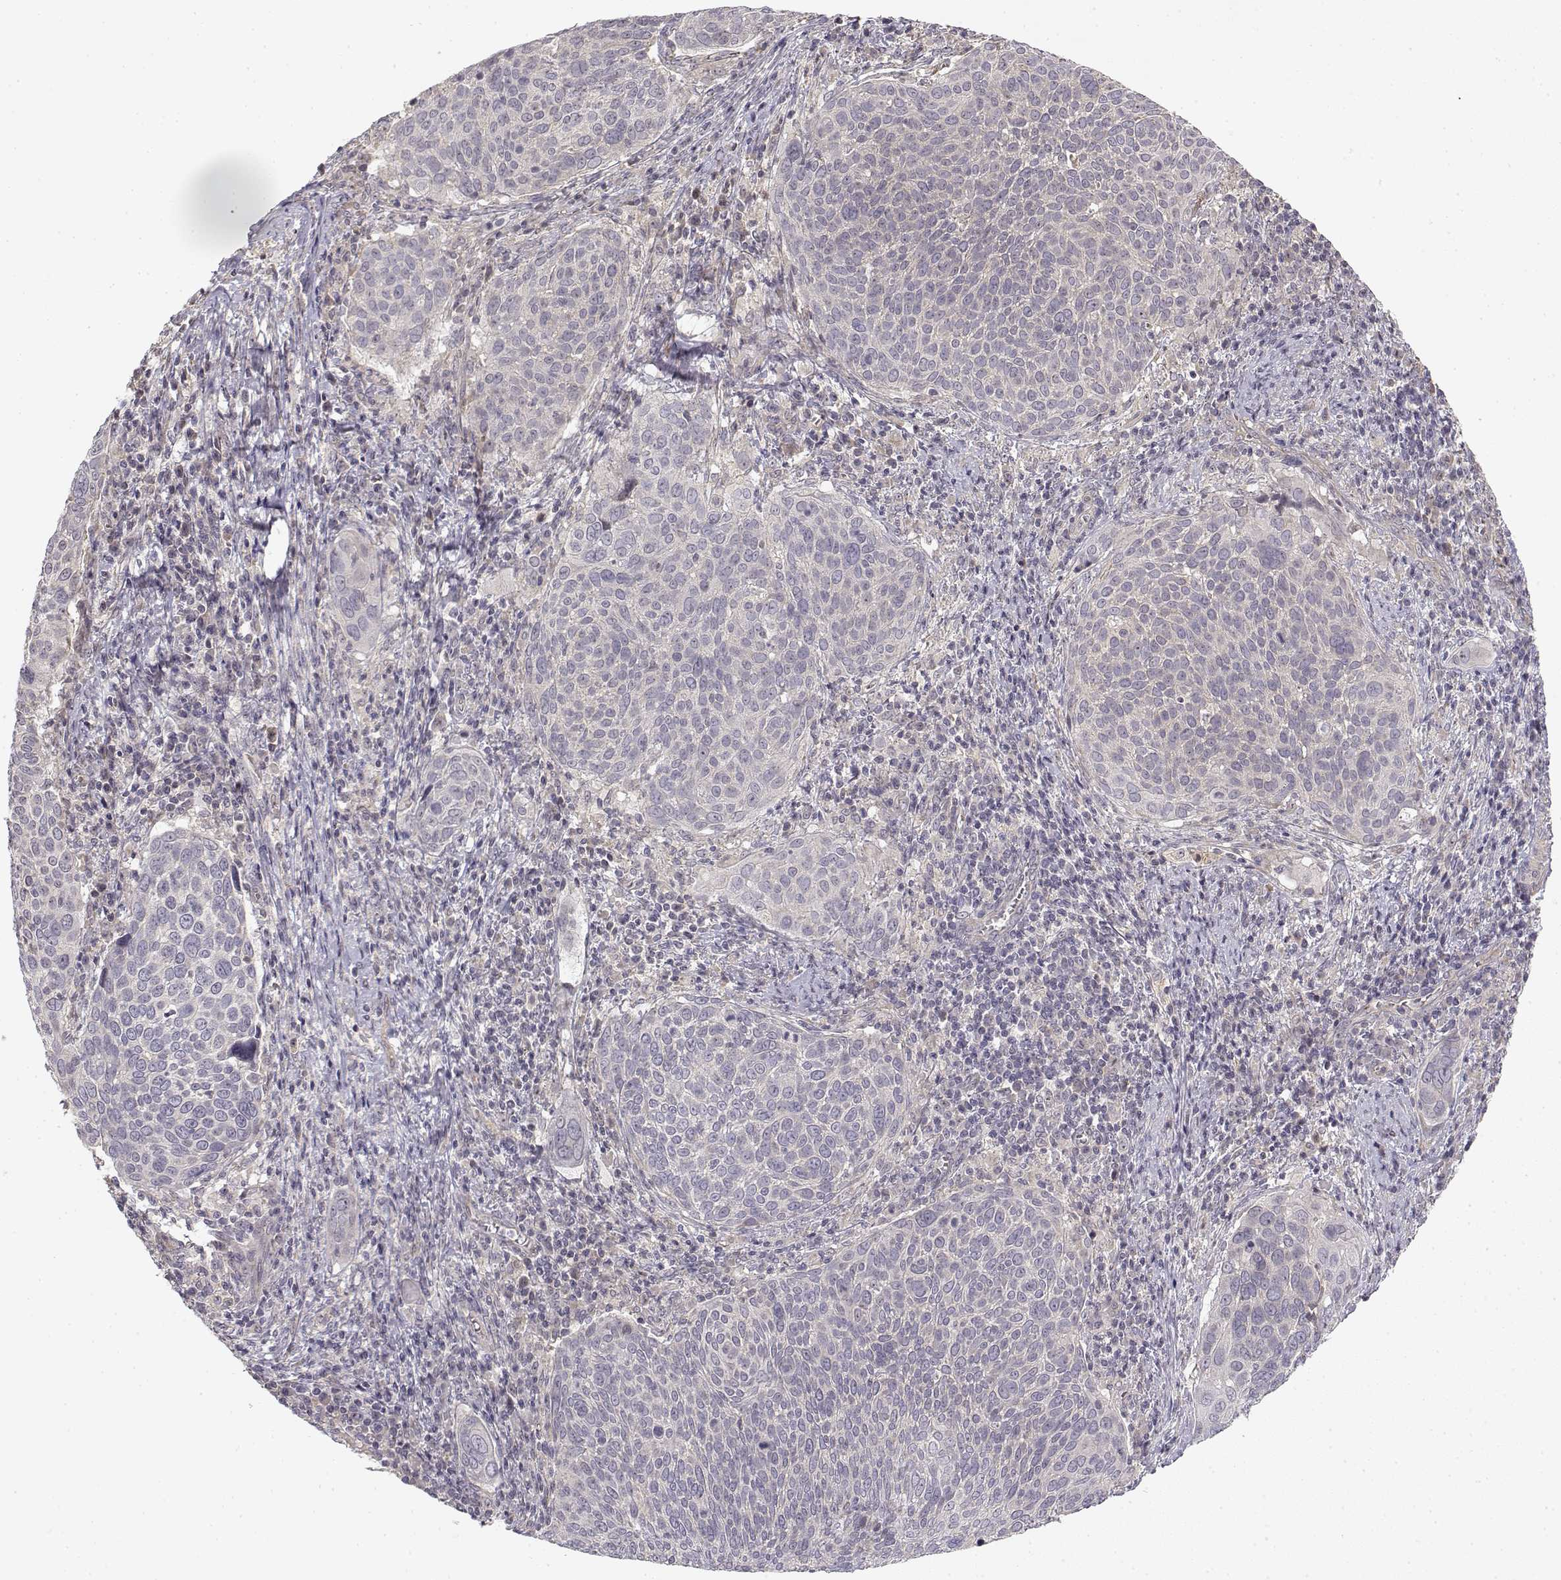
{"staining": {"intensity": "negative", "quantity": "none", "location": "none"}, "tissue": "cervical cancer", "cell_type": "Tumor cells", "image_type": "cancer", "snomed": [{"axis": "morphology", "description": "Squamous cell carcinoma, NOS"}, {"axis": "topography", "description": "Cervix"}], "caption": "Tumor cells show no significant staining in cervical cancer (squamous cell carcinoma). Brightfield microscopy of IHC stained with DAB (3,3'-diaminobenzidine) (brown) and hematoxylin (blue), captured at high magnification.", "gene": "MED12L", "patient": {"sex": "female", "age": 39}}